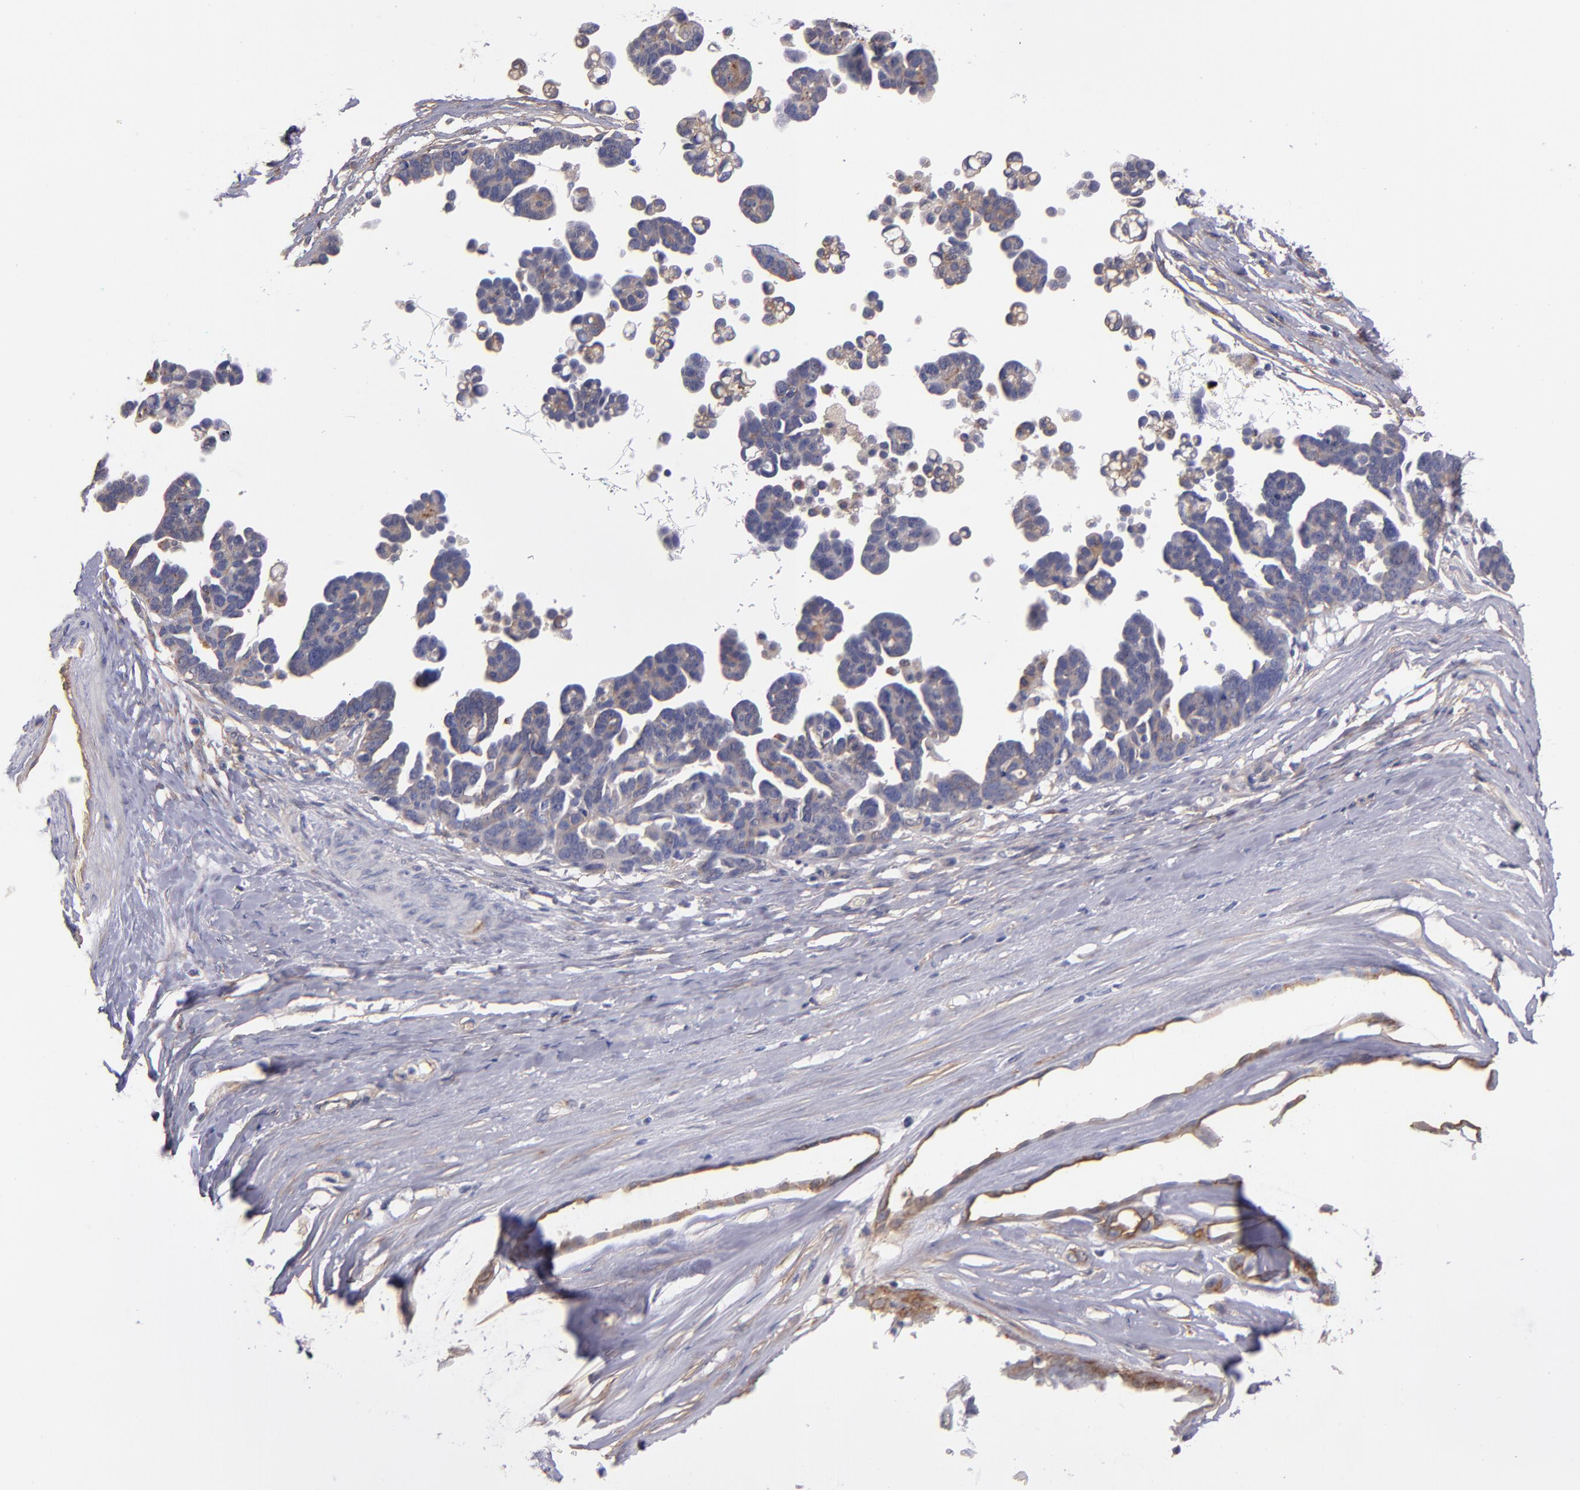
{"staining": {"intensity": "weak", "quantity": "25%-75%", "location": "cytoplasmic/membranous"}, "tissue": "ovarian cancer", "cell_type": "Tumor cells", "image_type": "cancer", "snomed": [{"axis": "morphology", "description": "Cystadenocarcinoma, serous, NOS"}, {"axis": "topography", "description": "Ovary"}], "caption": "IHC of ovarian serous cystadenocarcinoma shows low levels of weak cytoplasmic/membranous staining in approximately 25%-75% of tumor cells.", "gene": "PLSCR4", "patient": {"sex": "female", "age": 54}}